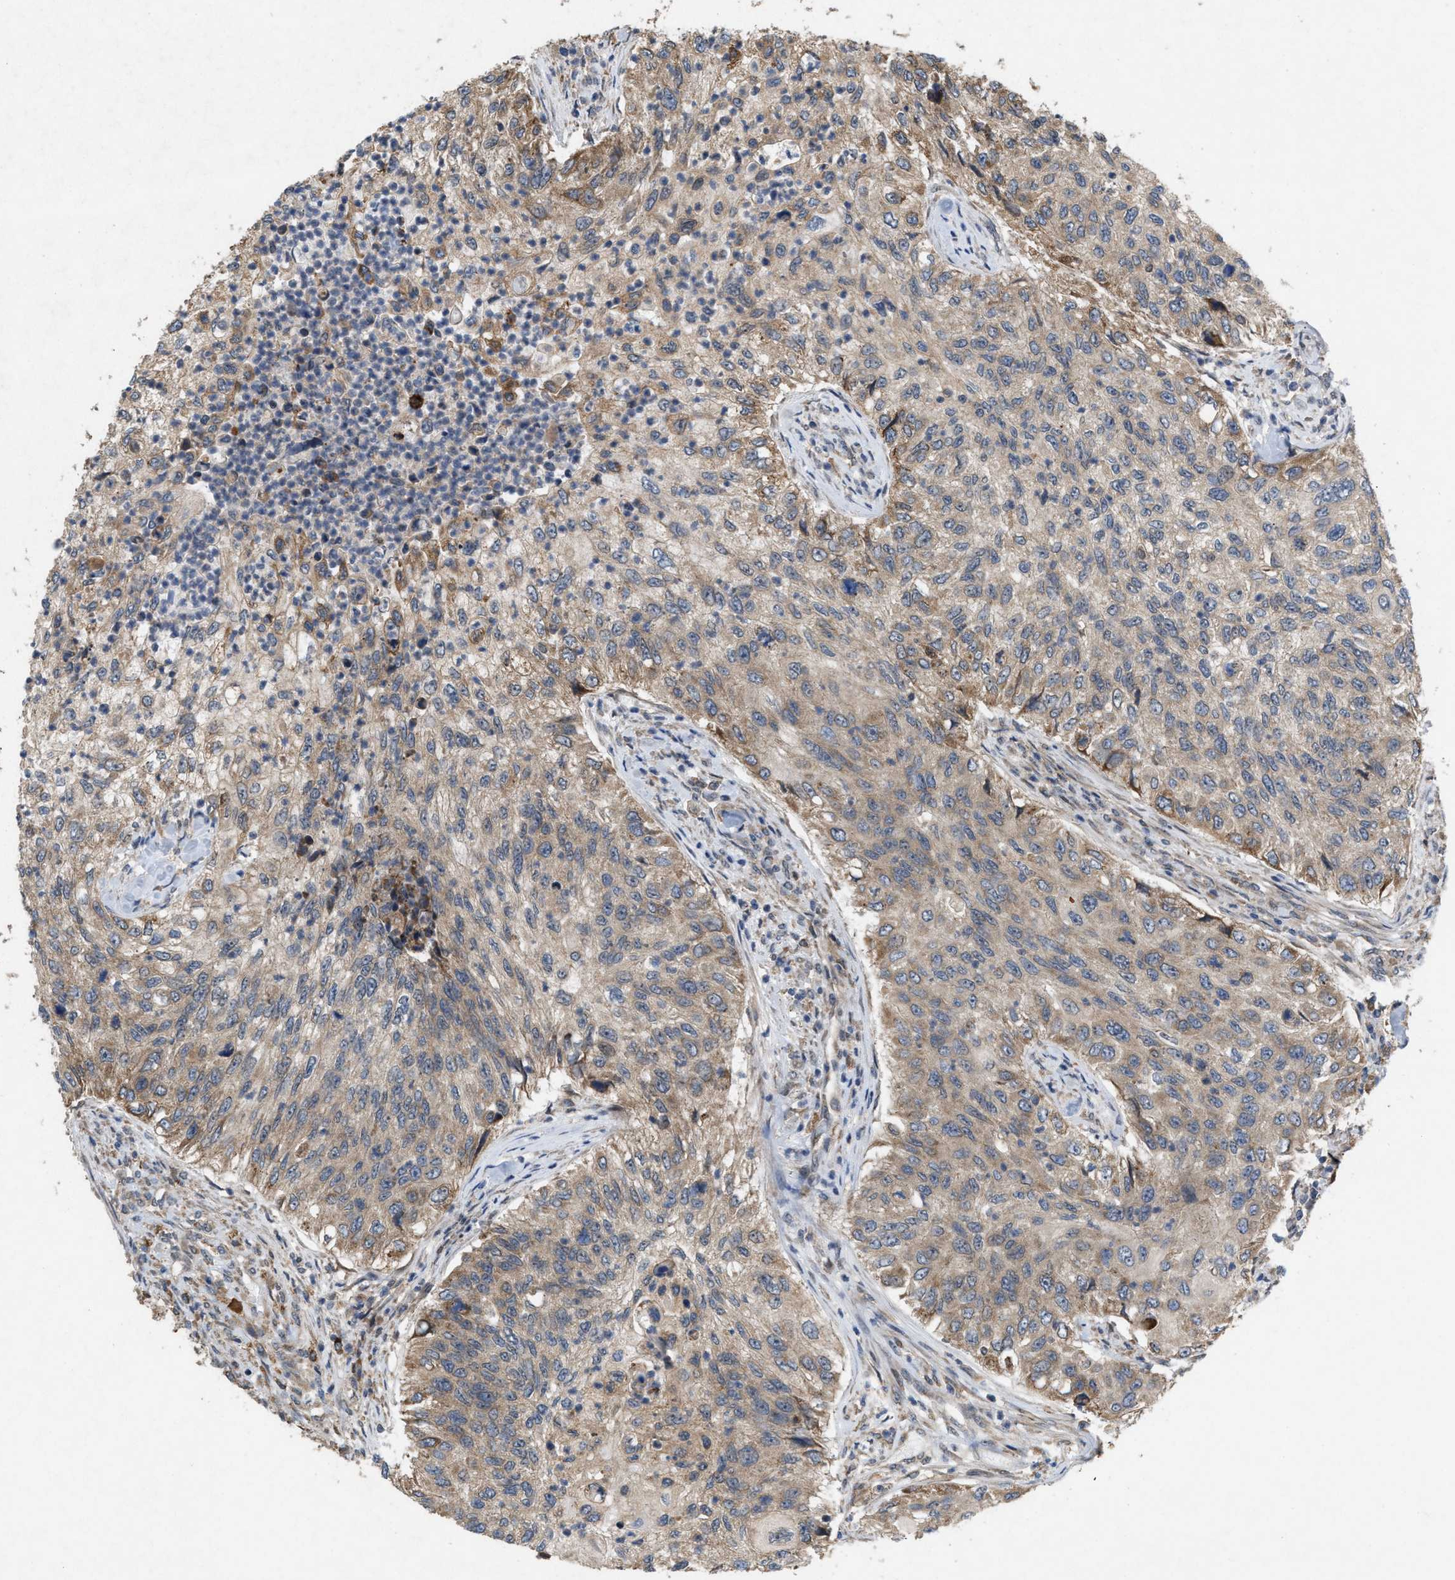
{"staining": {"intensity": "weak", "quantity": ">75%", "location": "cytoplasmic/membranous"}, "tissue": "urothelial cancer", "cell_type": "Tumor cells", "image_type": "cancer", "snomed": [{"axis": "morphology", "description": "Urothelial carcinoma, High grade"}, {"axis": "topography", "description": "Urinary bladder"}], "caption": "Immunohistochemical staining of human high-grade urothelial carcinoma exhibits weak cytoplasmic/membranous protein staining in approximately >75% of tumor cells.", "gene": "MFSD6", "patient": {"sex": "female", "age": 60}}